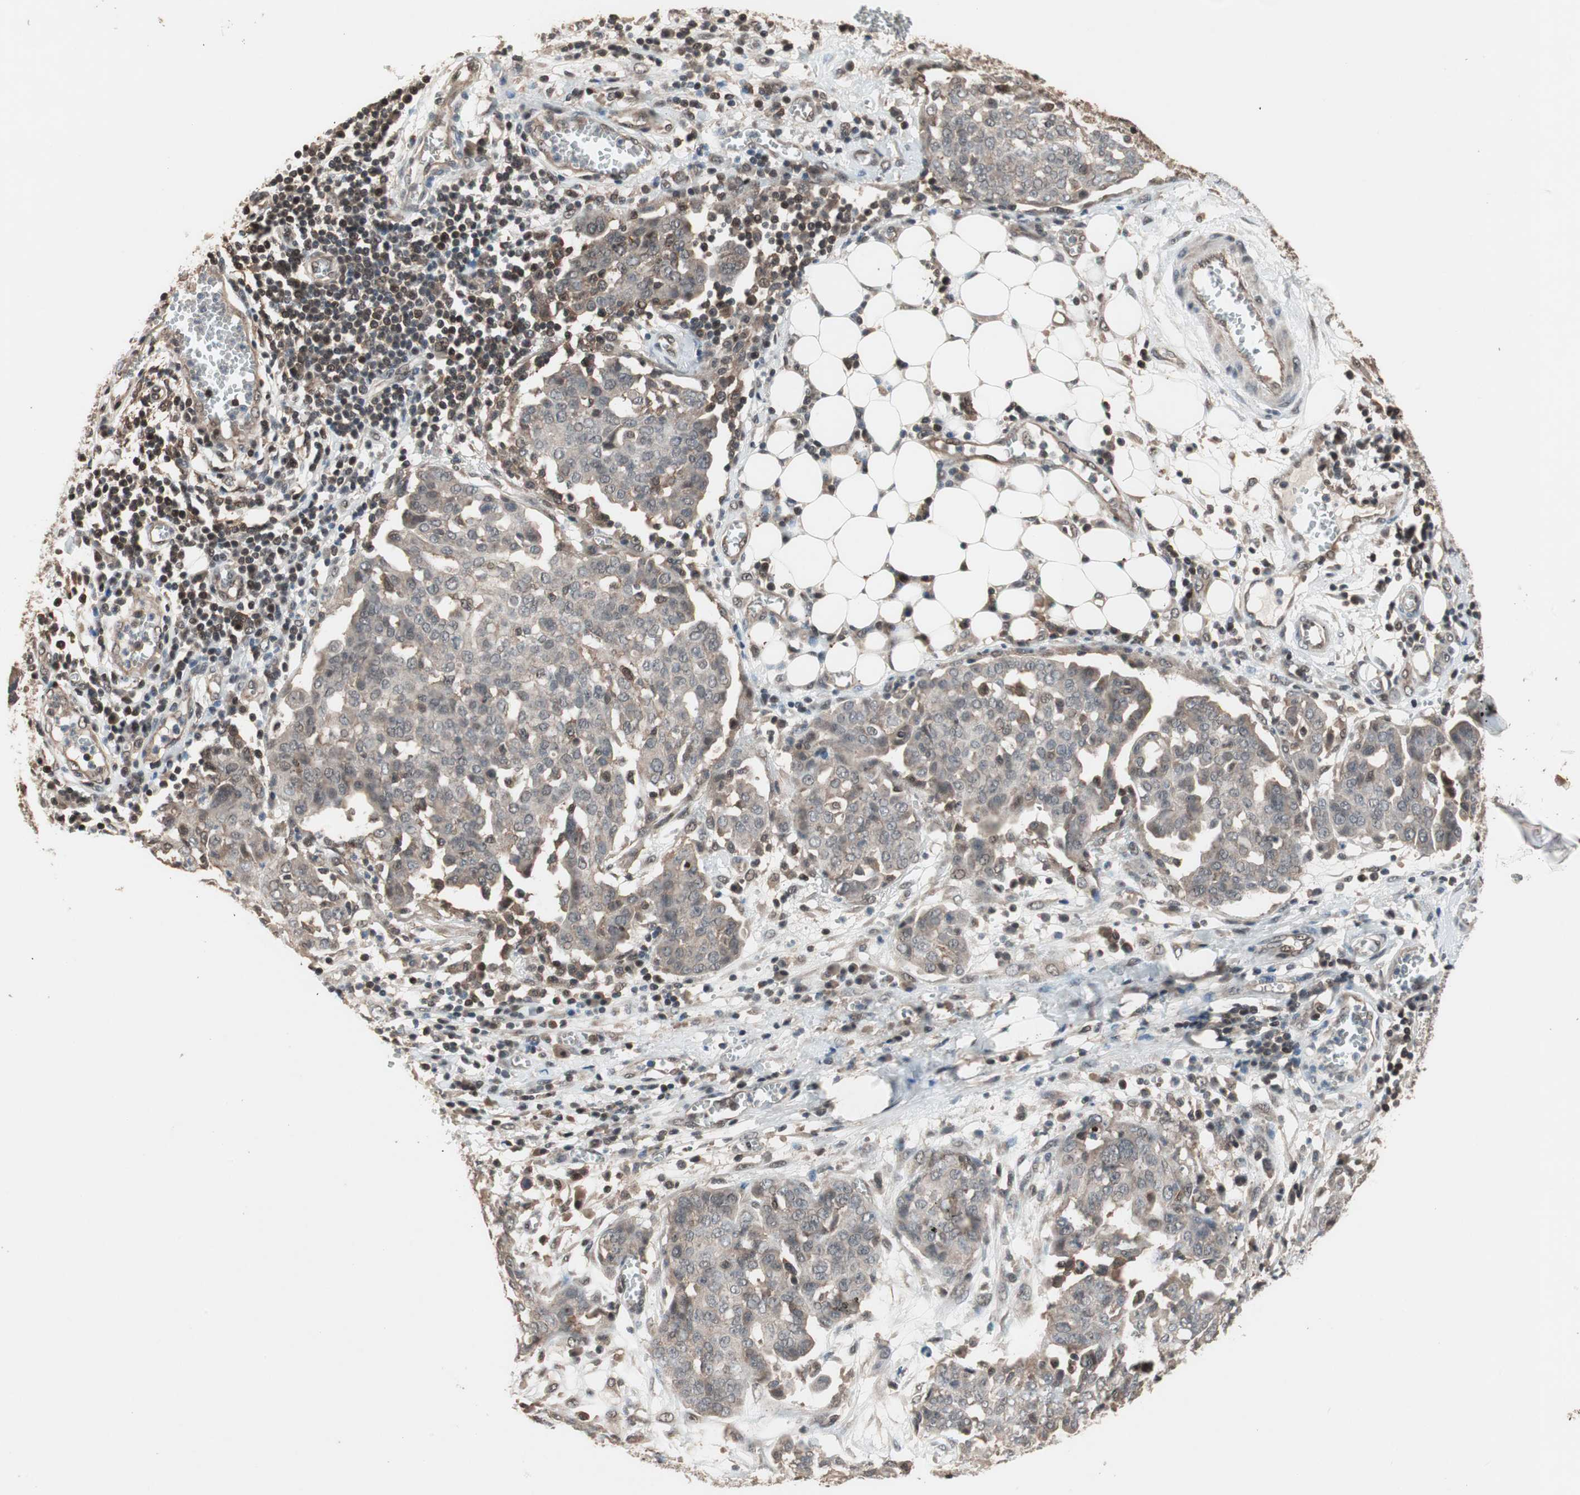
{"staining": {"intensity": "weak", "quantity": ">75%", "location": "cytoplasmic/membranous"}, "tissue": "ovarian cancer", "cell_type": "Tumor cells", "image_type": "cancer", "snomed": [{"axis": "morphology", "description": "Cystadenocarcinoma, serous, NOS"}, {"axis": "topography", "description": "Soft tissue"}, {"axis": "topography", "description": "Ovary"}], "caption": "Immunohistochemistry of human serous cystadenocarcinoma (ovarian) shows low levels of weak cytoplasmic/membranous expression in about >75% of tumor cells.", "gene": "GART", "patient": {"sex": "female", "age": 57}}